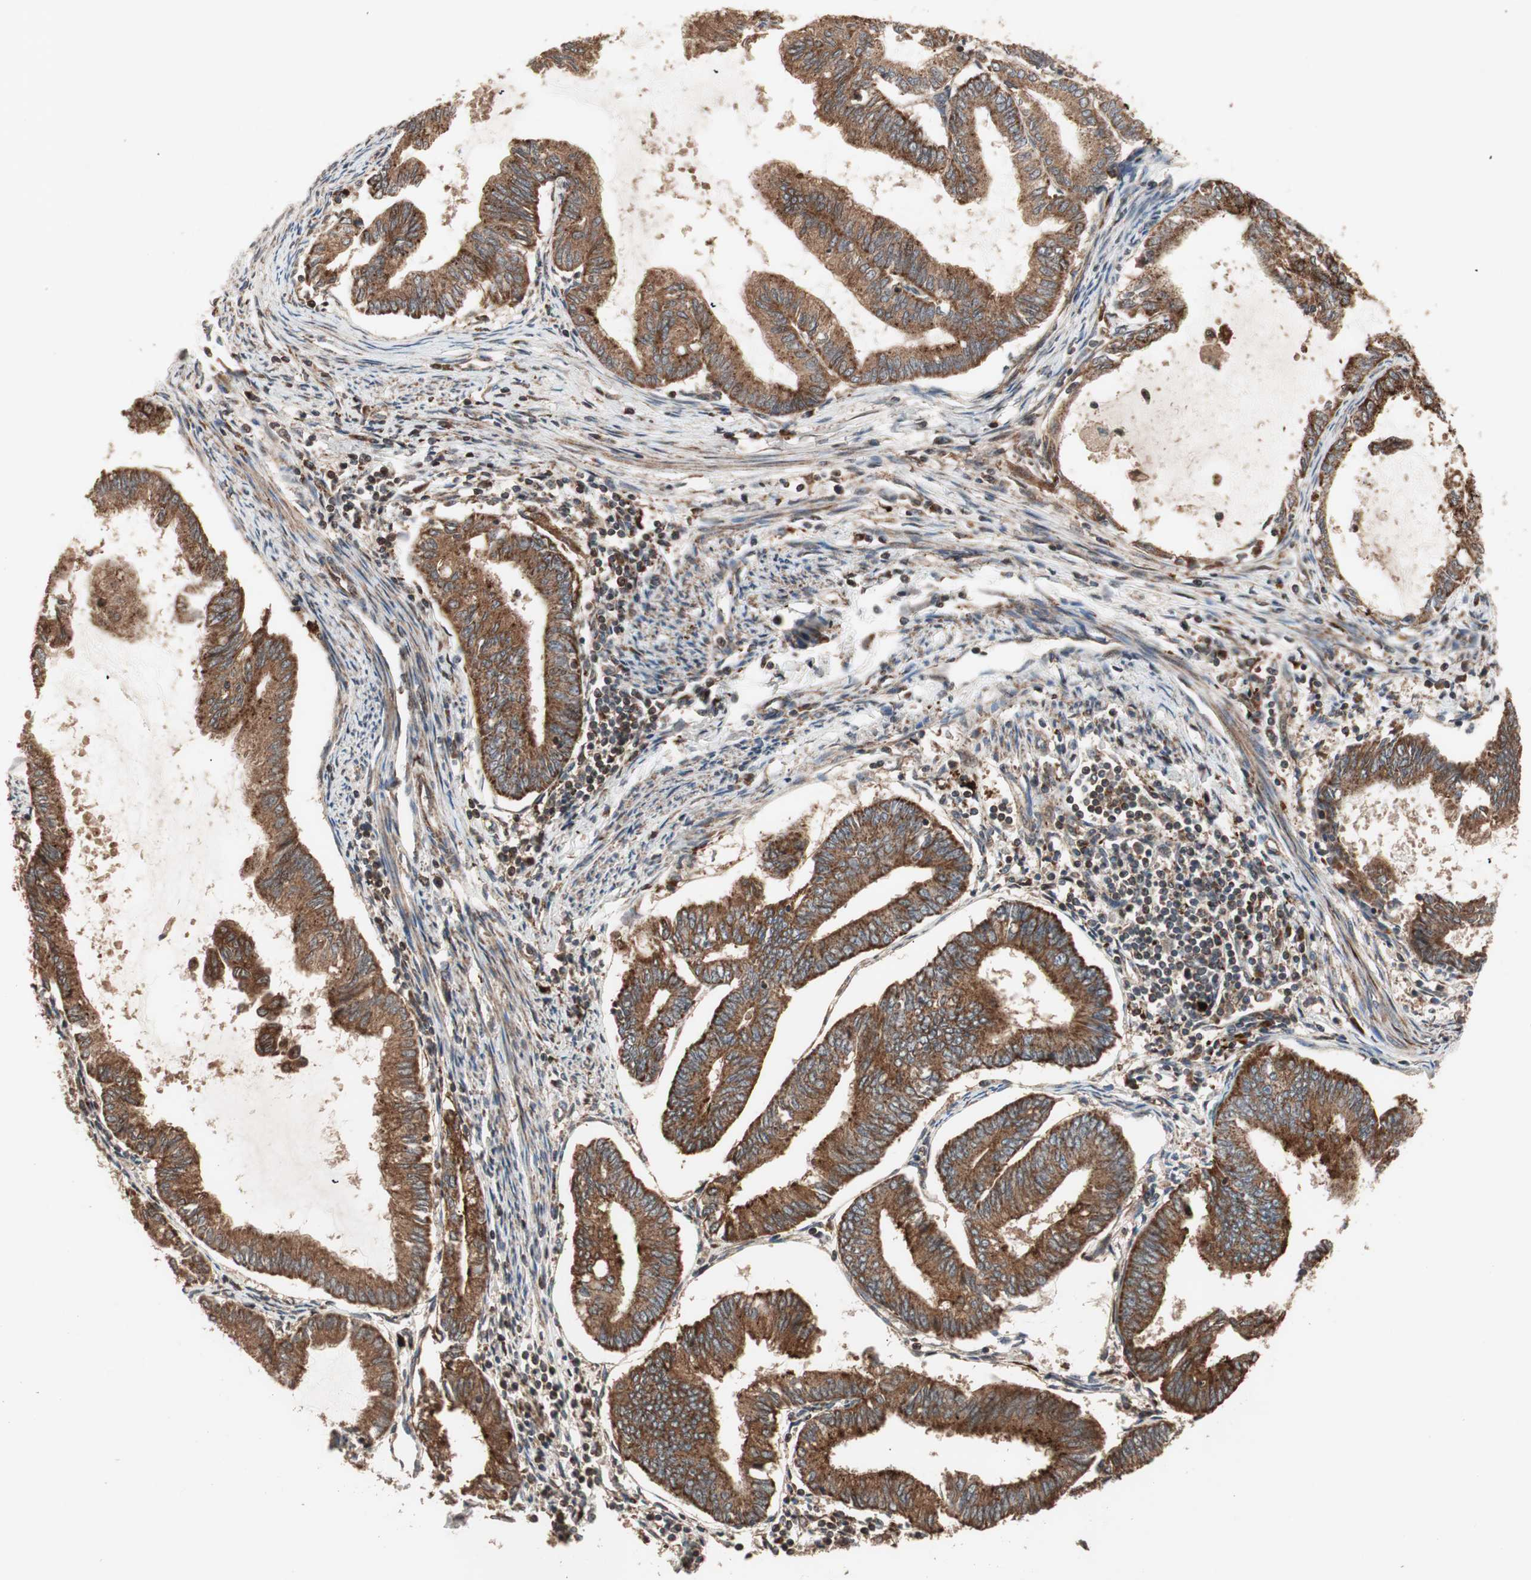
{"staining": {"intensity": "strong", "quantity": ">75%", "location": "cytoplasmic/membranous"}, "tissue": "endometrial cancer", "cell_type": "Tumor cells", "image_type": "cancer", "snomed": [{"axis": "morphology", "description": "Adenocarcinoma, NOS"}, {"axis": "topography", "description": "Endometrium"}], "caption": "Immunohistochemistry (DAB) staining of endometrial cancer (adenocarcinoma) displays strong cytoplasmic/membranous protein expression in approximately >75% of tumor cells.", "gene": "RAB1A", "patient": {"sex": "female", "age": 86}}